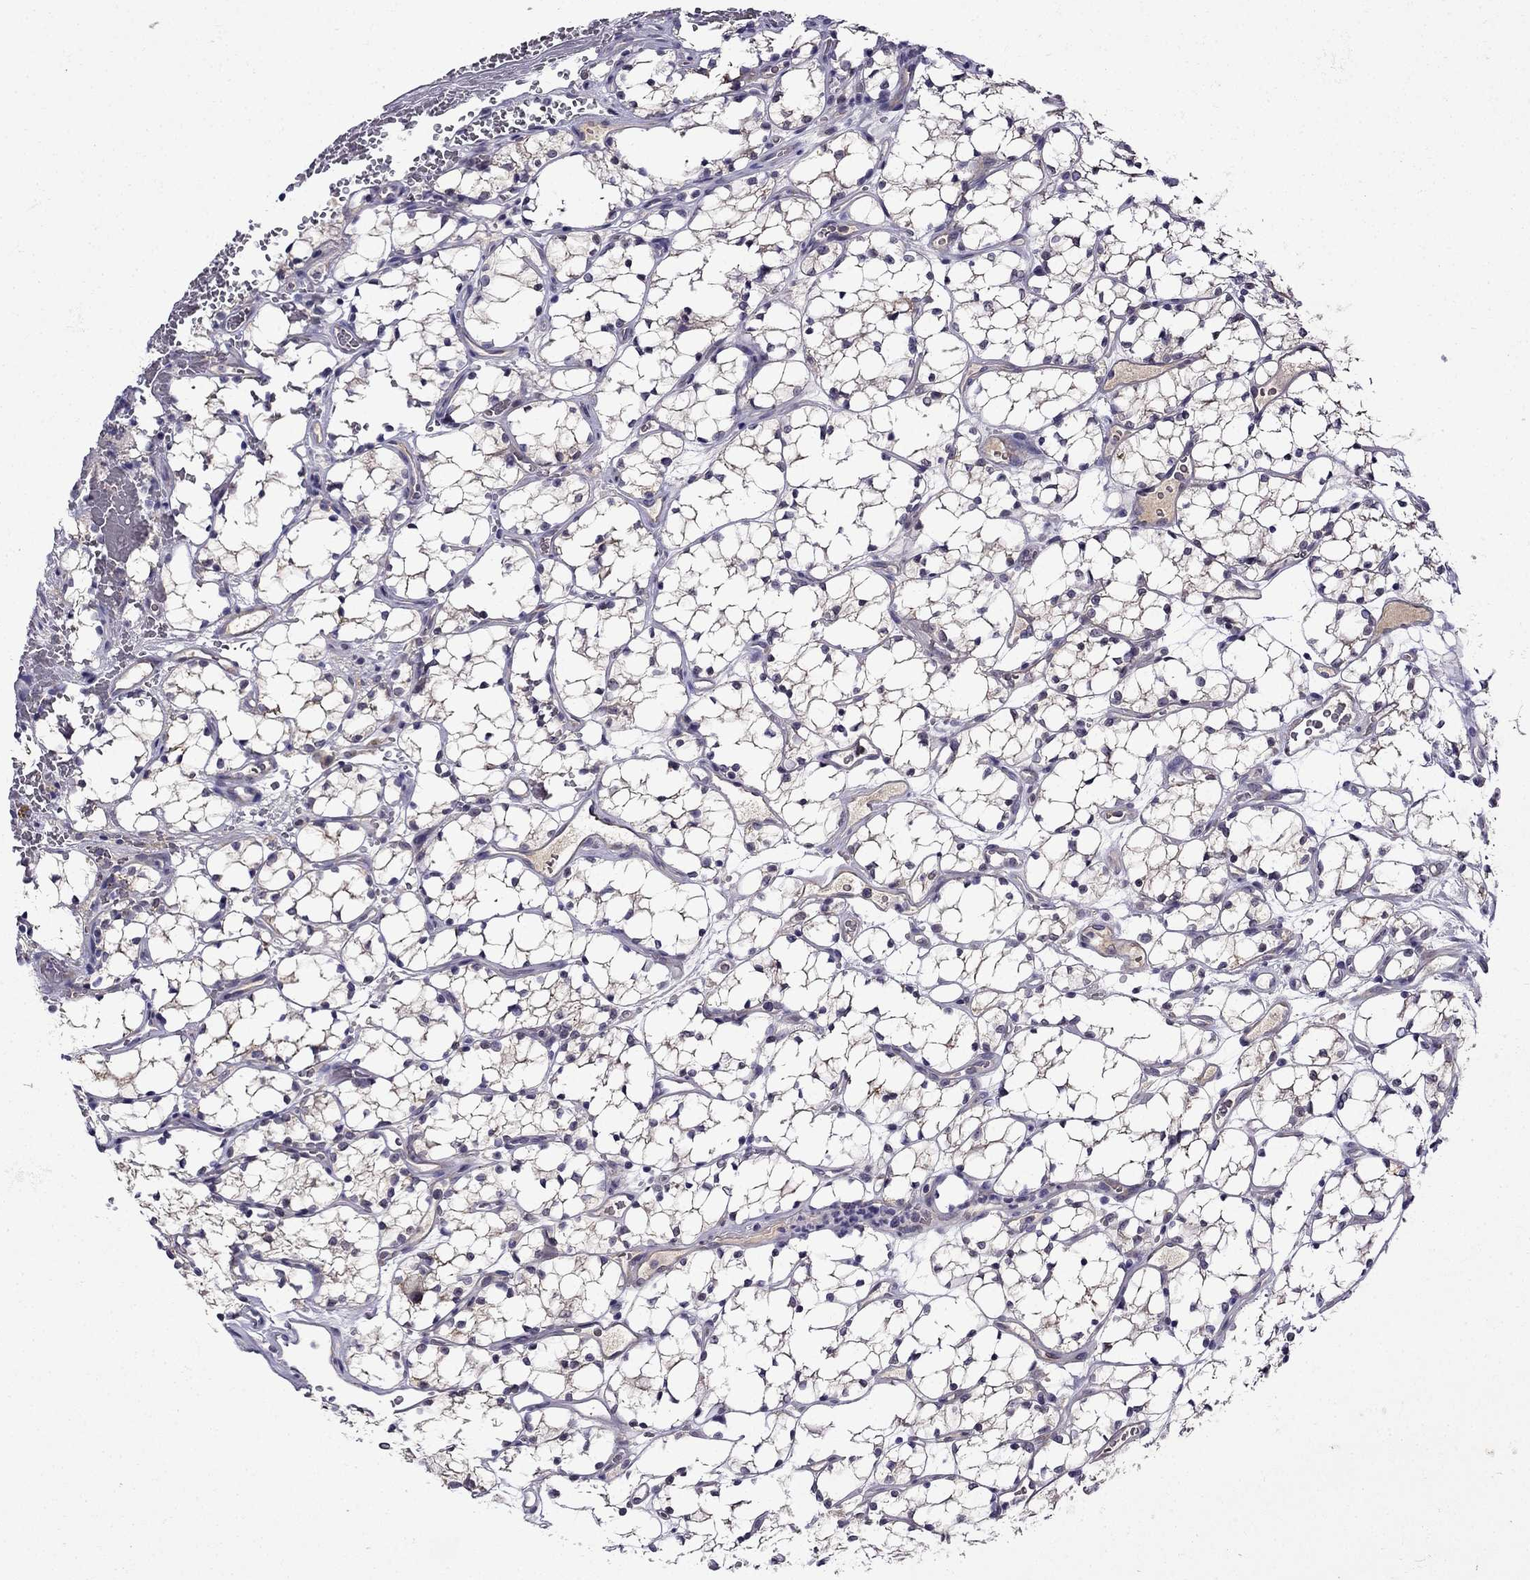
{"staining": {"intensity": "strong", "quantity": "25%-75%", "location": "cytoplasmic/membranous"}, "tissue": "renal cancer", "cell_type": "Tumor cells", "image_type": "cancer", "snomed": [{"axis": "morphology", "description": "Adenocarcinoma, NOS"}, {"axis": "topography", "description": "Kidney"}], "caption": "Renal adenocarcinoma tissue reveals strong cytoplasmic/membranous staining in about 25%-75% of tumor cells, visualized by immunohistochemistry.", "gene": "PI16", "patient": {"sex": "female", "age": 69}}